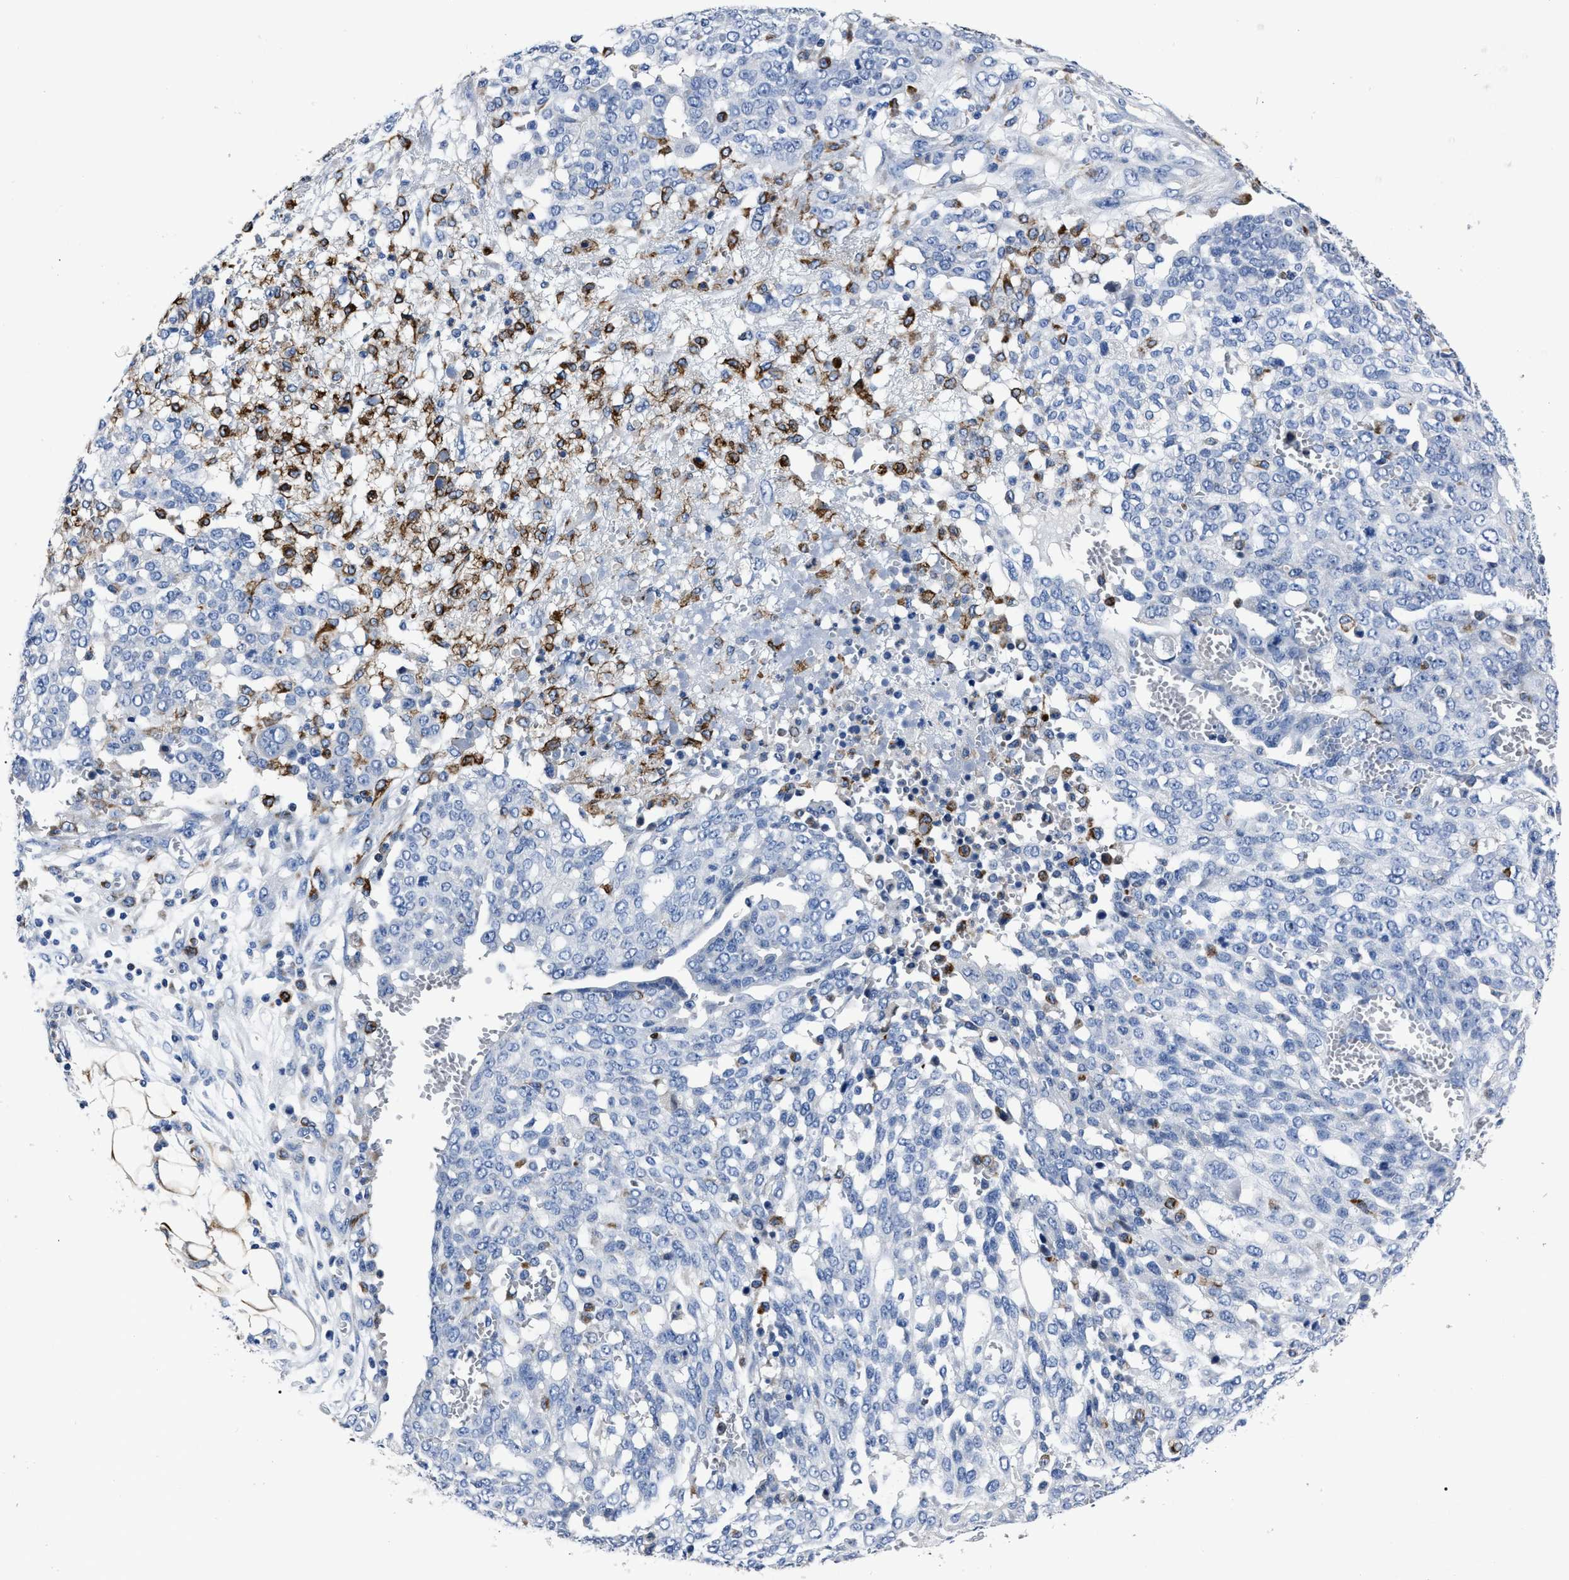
{"staining": {"intensity": "negative", "quantity": "none", "location": "none"}, "tissue": "ovarian cancer", "cell_type": "Tumor cells", "image_type": "cancer", "snomed": [{"axis": "morphology", "description": "Cystadenocarcinoma, serous, NOS"}, {"axis": "topography", "description": "Soft tissue"}, {"axis": "topography", "description": "Ovary"}], "caption": "Tumor cells are negative for protein expression in human serous cystadenocarcinoma (ovarian).", "gene": "OR10G3", "patient": {"sex": "female", "age": 57}}